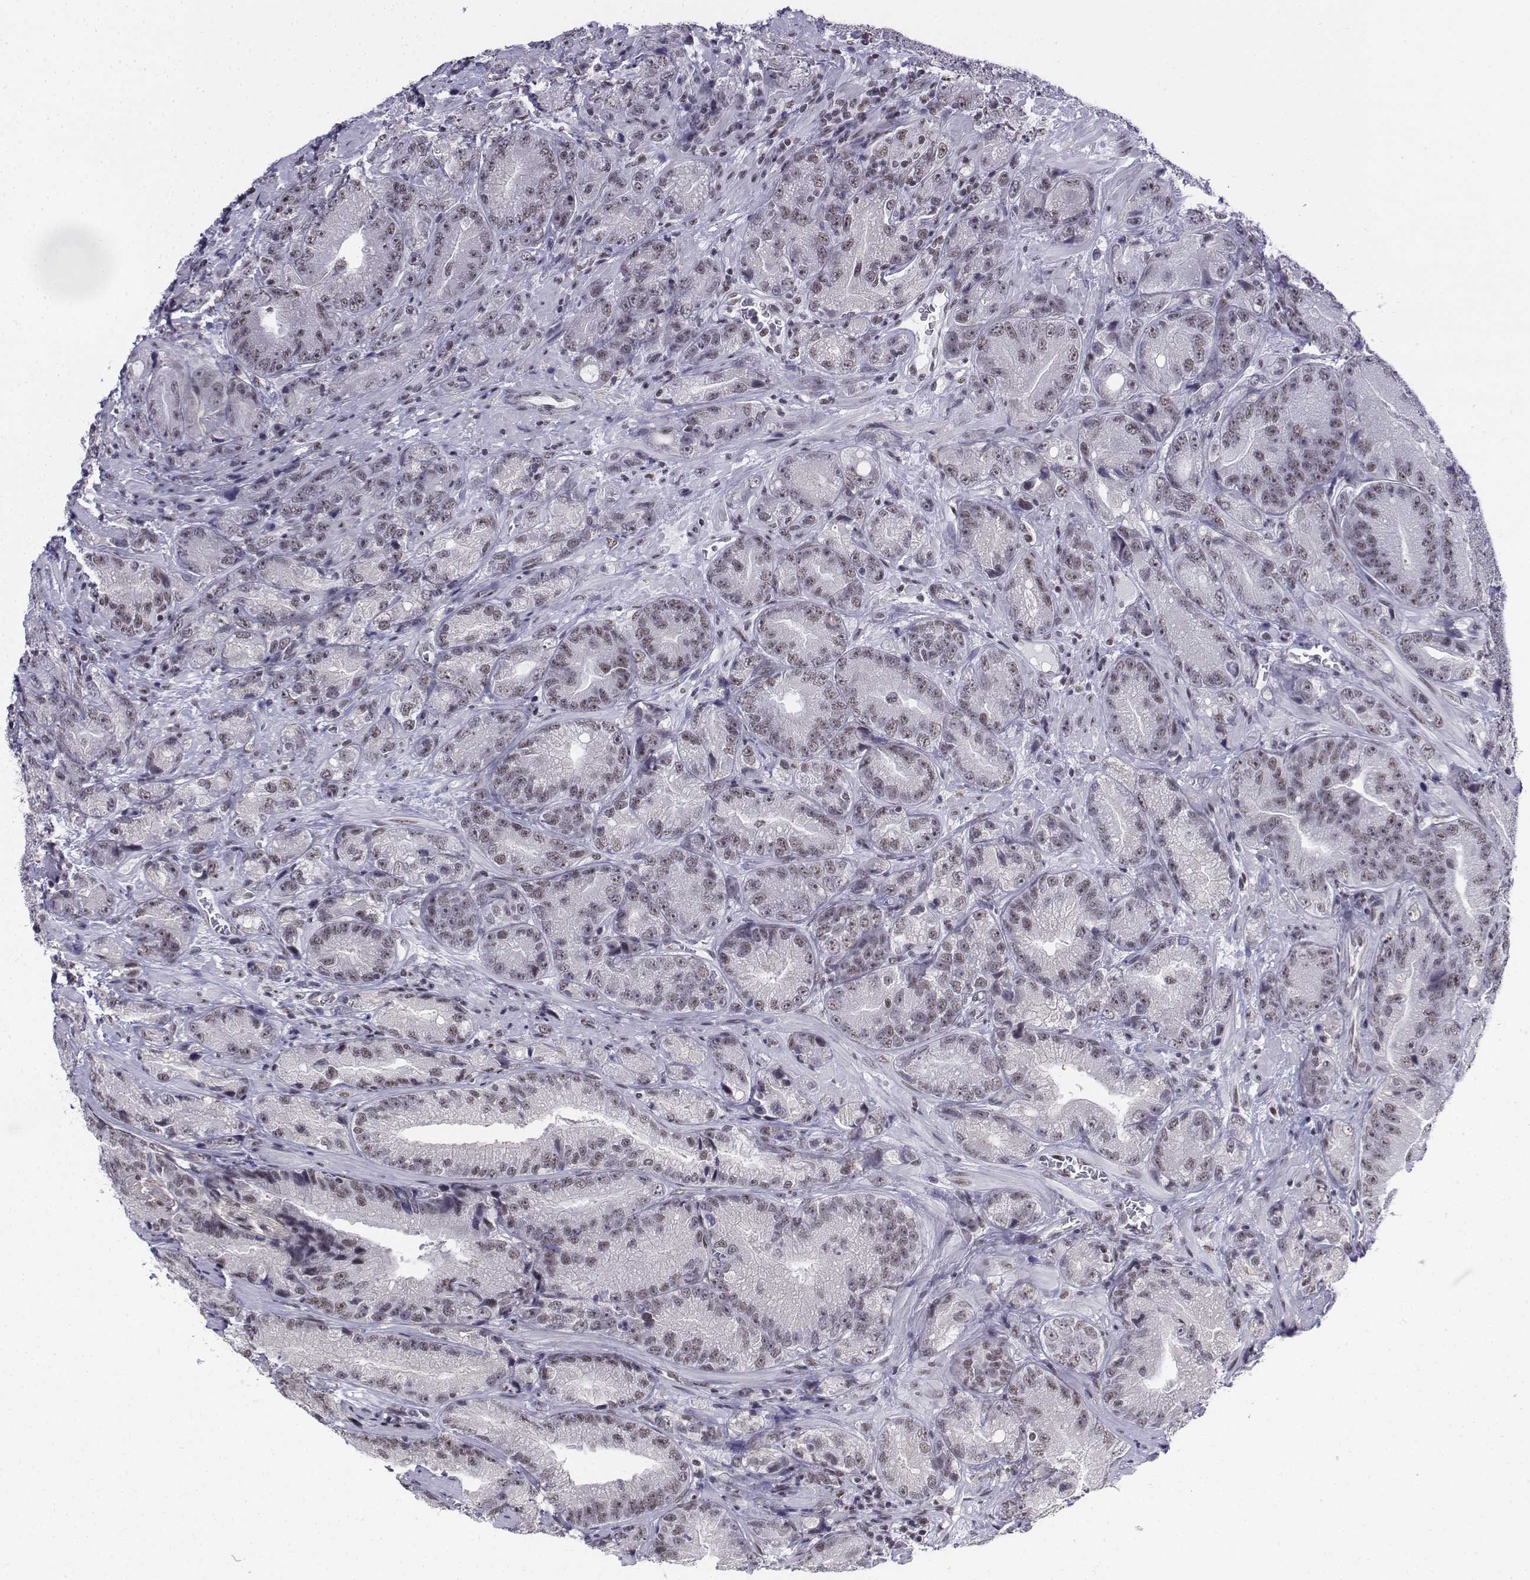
{"staining": {"intensity": "weak", "quantity": "25%-75%", "location": "nuclear"}, "tissue": "prostate cancer", "cell_type": "Tumor cells", "image_type": "cancer", "snomed": [{"axis": "morphology", "description": "Adenocarcinoma, NOS"}, {"axis": "topography", "description": "Prostate"}], "caption": "Protein expression analysis of human prostate cancer (adenocarcinoma) reveals weak nuclear expression in about 25%-75% of tumor cells.", "gene": "SETD1A", "patient": {"sex": "male", "age": 63}}